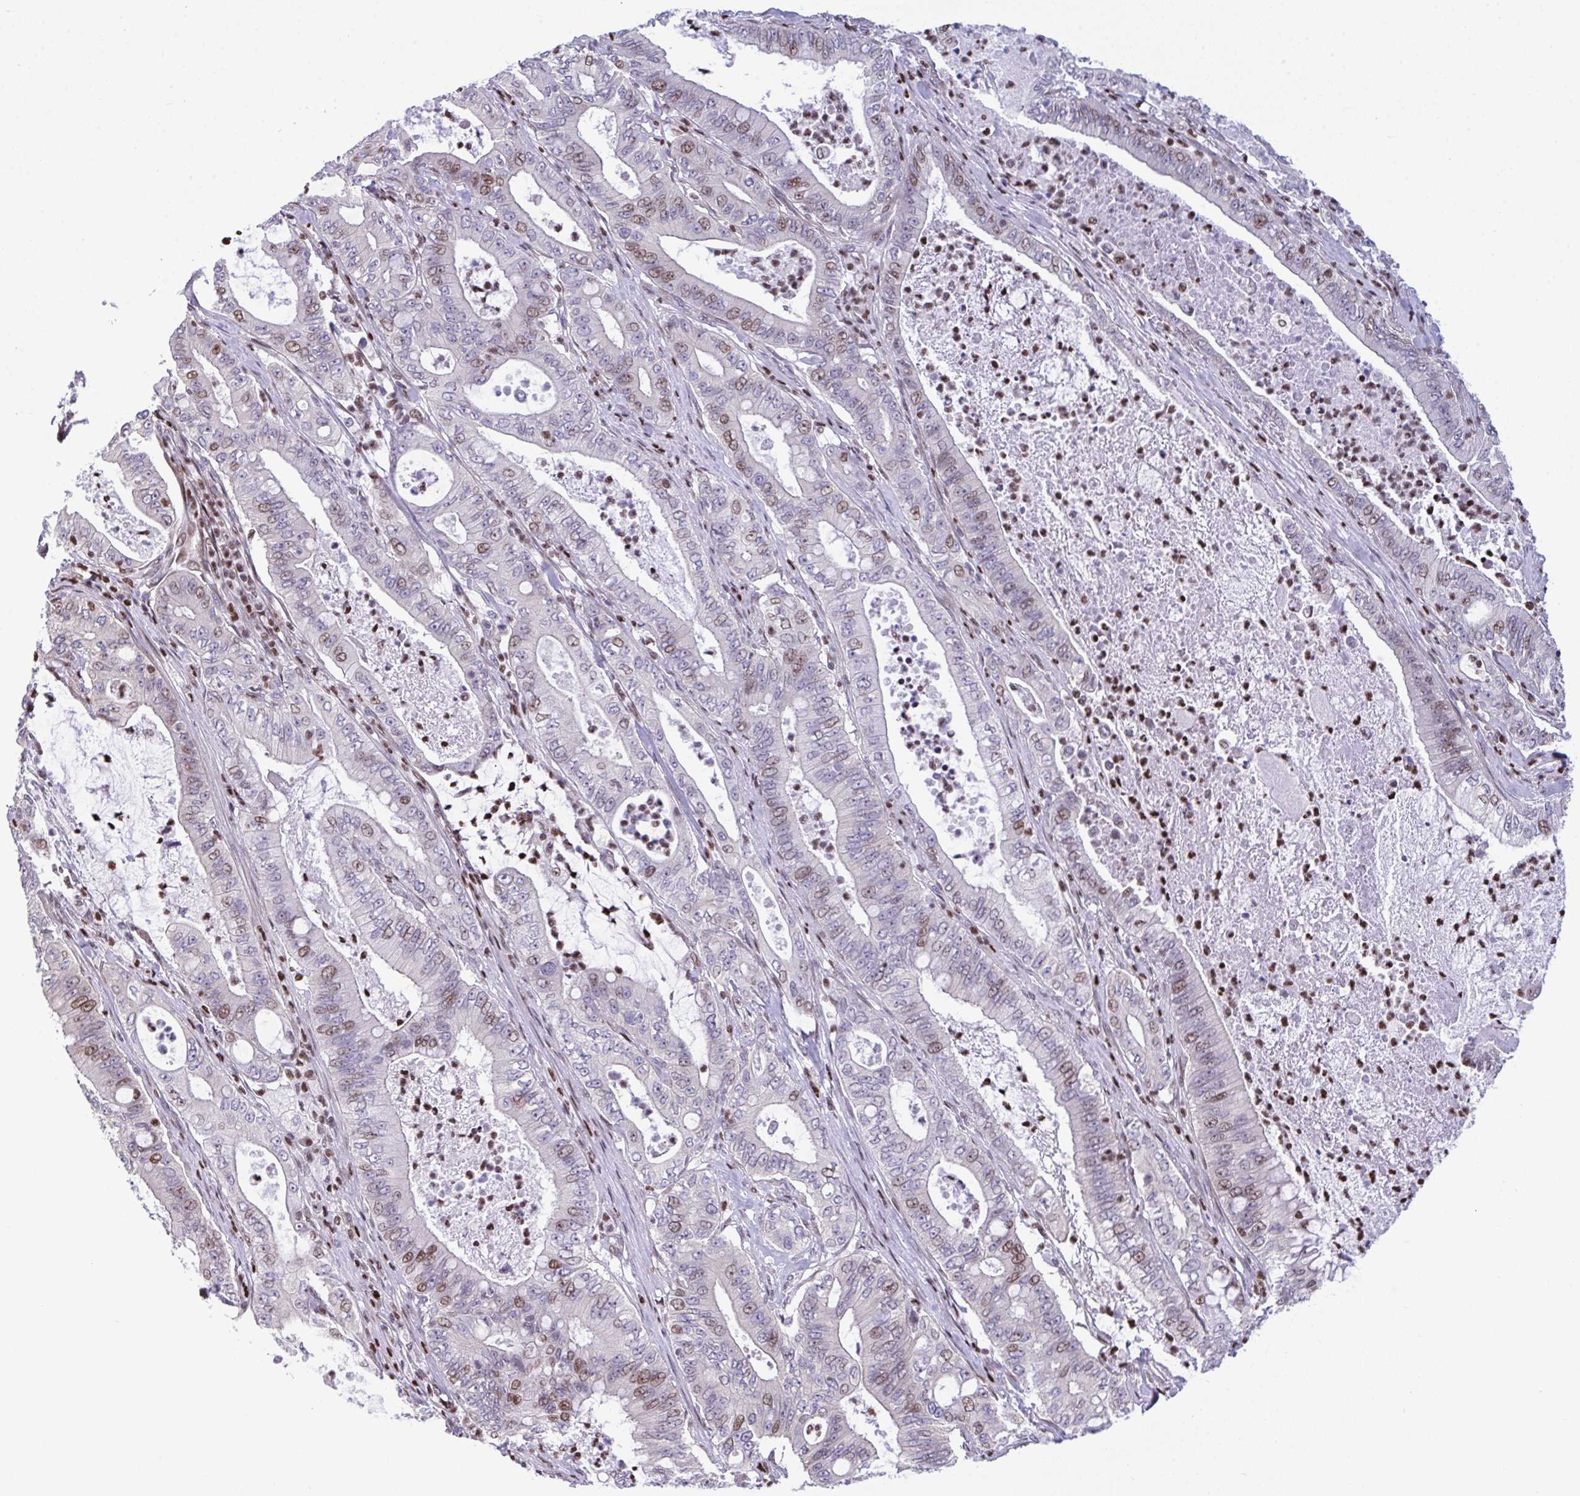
{"staining": {"intensity": "moderate", "quantity": "<25%", "location": "nuclear"}, "tissue": "pancreatic cancer", "cell_type": "Tumor cells", "image_type": "cancer", "snomed": [{"axis": "morphology", "description": "Adenocarcinoma, NOS"}, {"axis": "topography", "description": "Pancreas"}], "caption": "IHC staining of adenocarcinoma (pancreatic), which displays low levels of moderate nuclear expression in approximately <25% of tumor cells indicating moderate nuclear protein positivity. The staining was performed using DAB (3,3'-diaminobenzidine) (brown) for protein detection and nuclei were counterstained in hematoxylin (blue).", "gene": "RAPGEF5", "patient": {"sex": "male", "age": 71}}